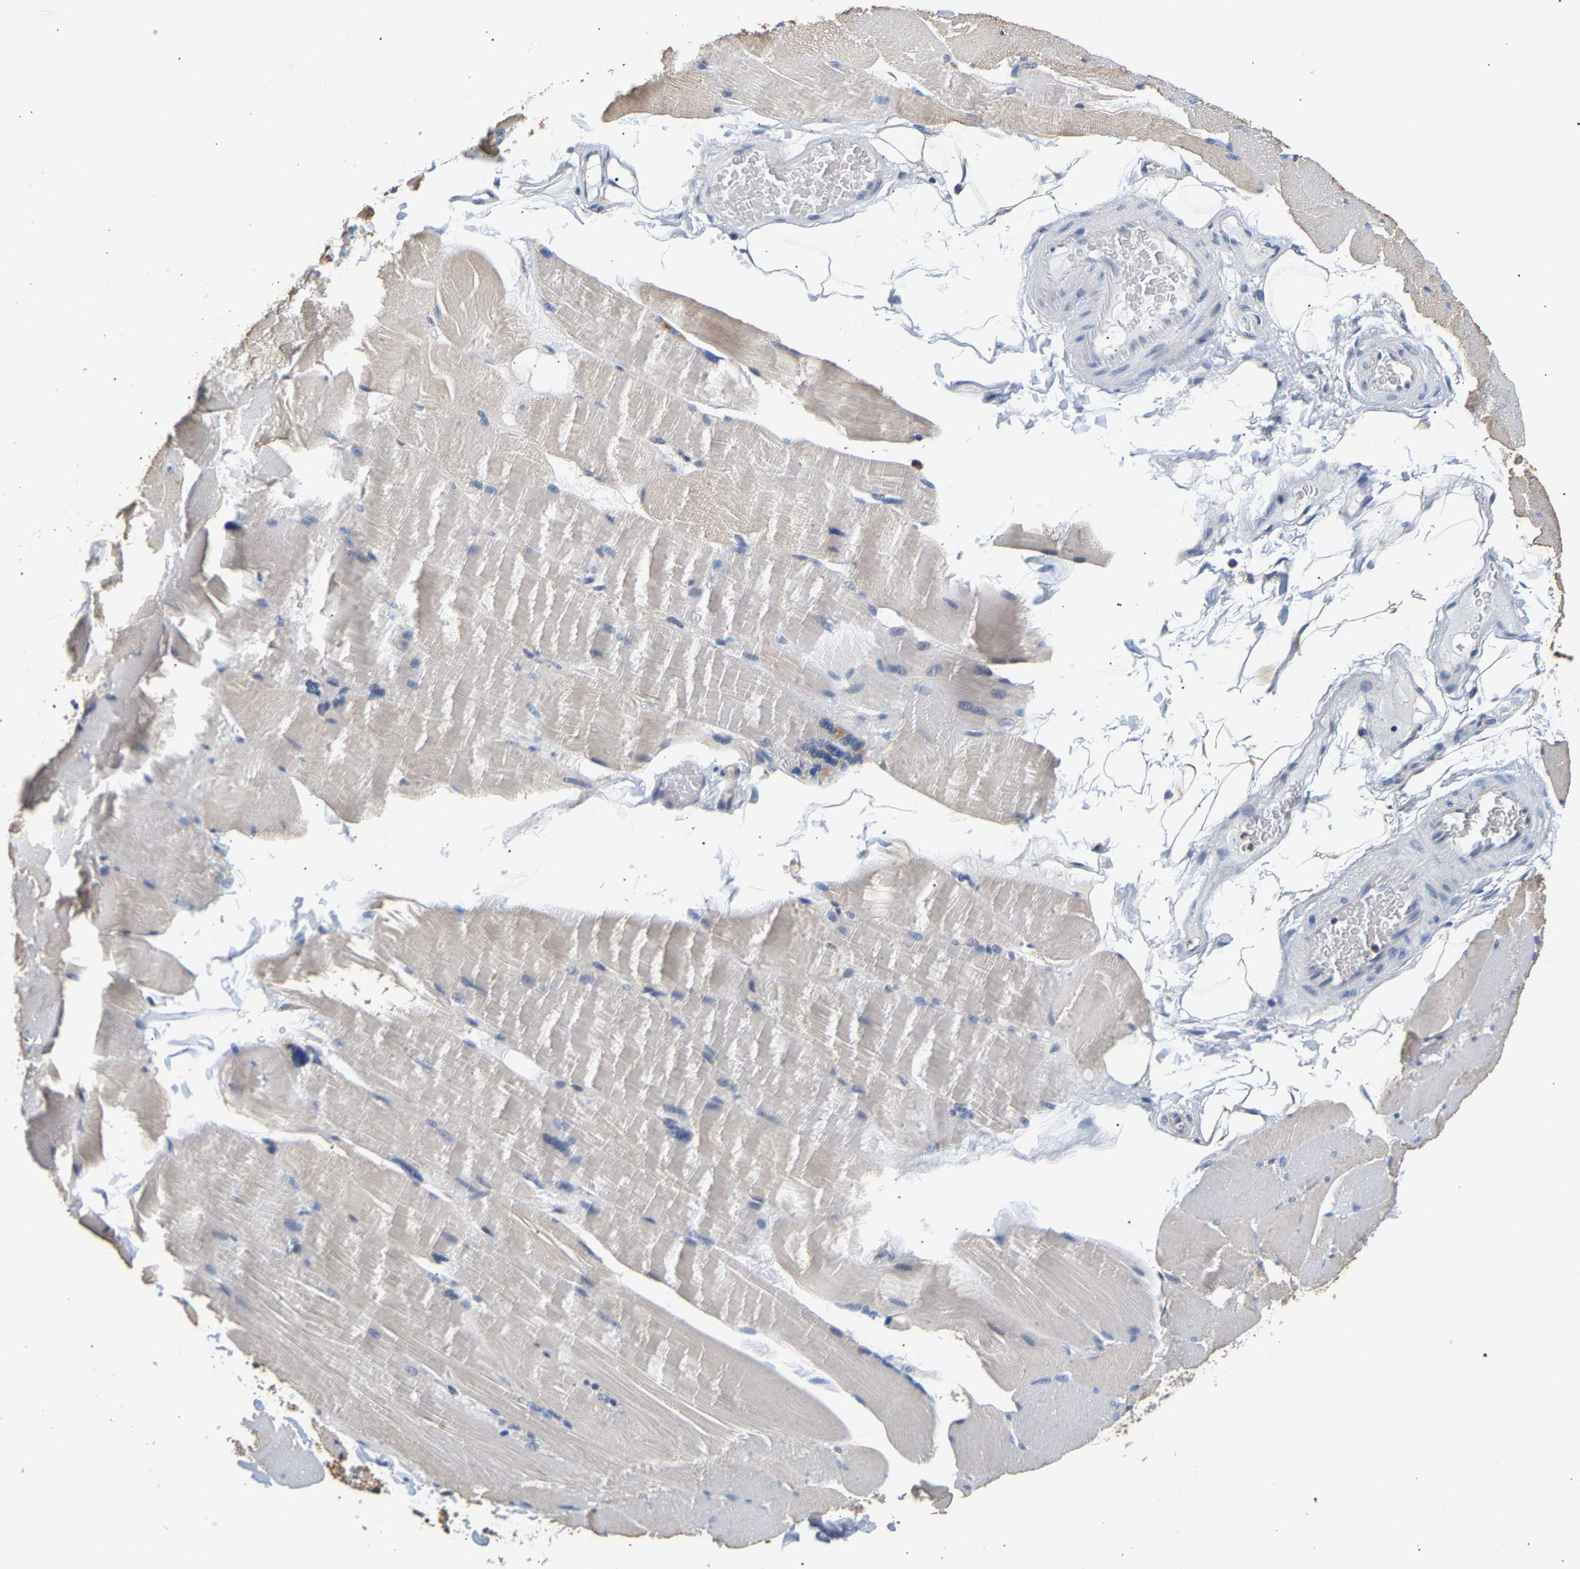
{"staining": {"intensity": "negative", "quantity": "none", "location": "none"}, "tissue": "skeletal muscle", "cell_type": "Myocytes", "image_type": "normal", "snomed": [{"axis": "morphology", "description": "Normal tissue, NOS"}, {"axis": "topography", "description": "Skin"}, {"axis": "topography", "description": "Skeletal muscle"}], "caption": "This histopathology image is of normal skeletal muscle stained with IHC to label a protein in brown with the nuclei are counter-stained blue. There is no staining in myocytes.", "gene": "PPID", "patient": {"sex": "male", "age": 83}}